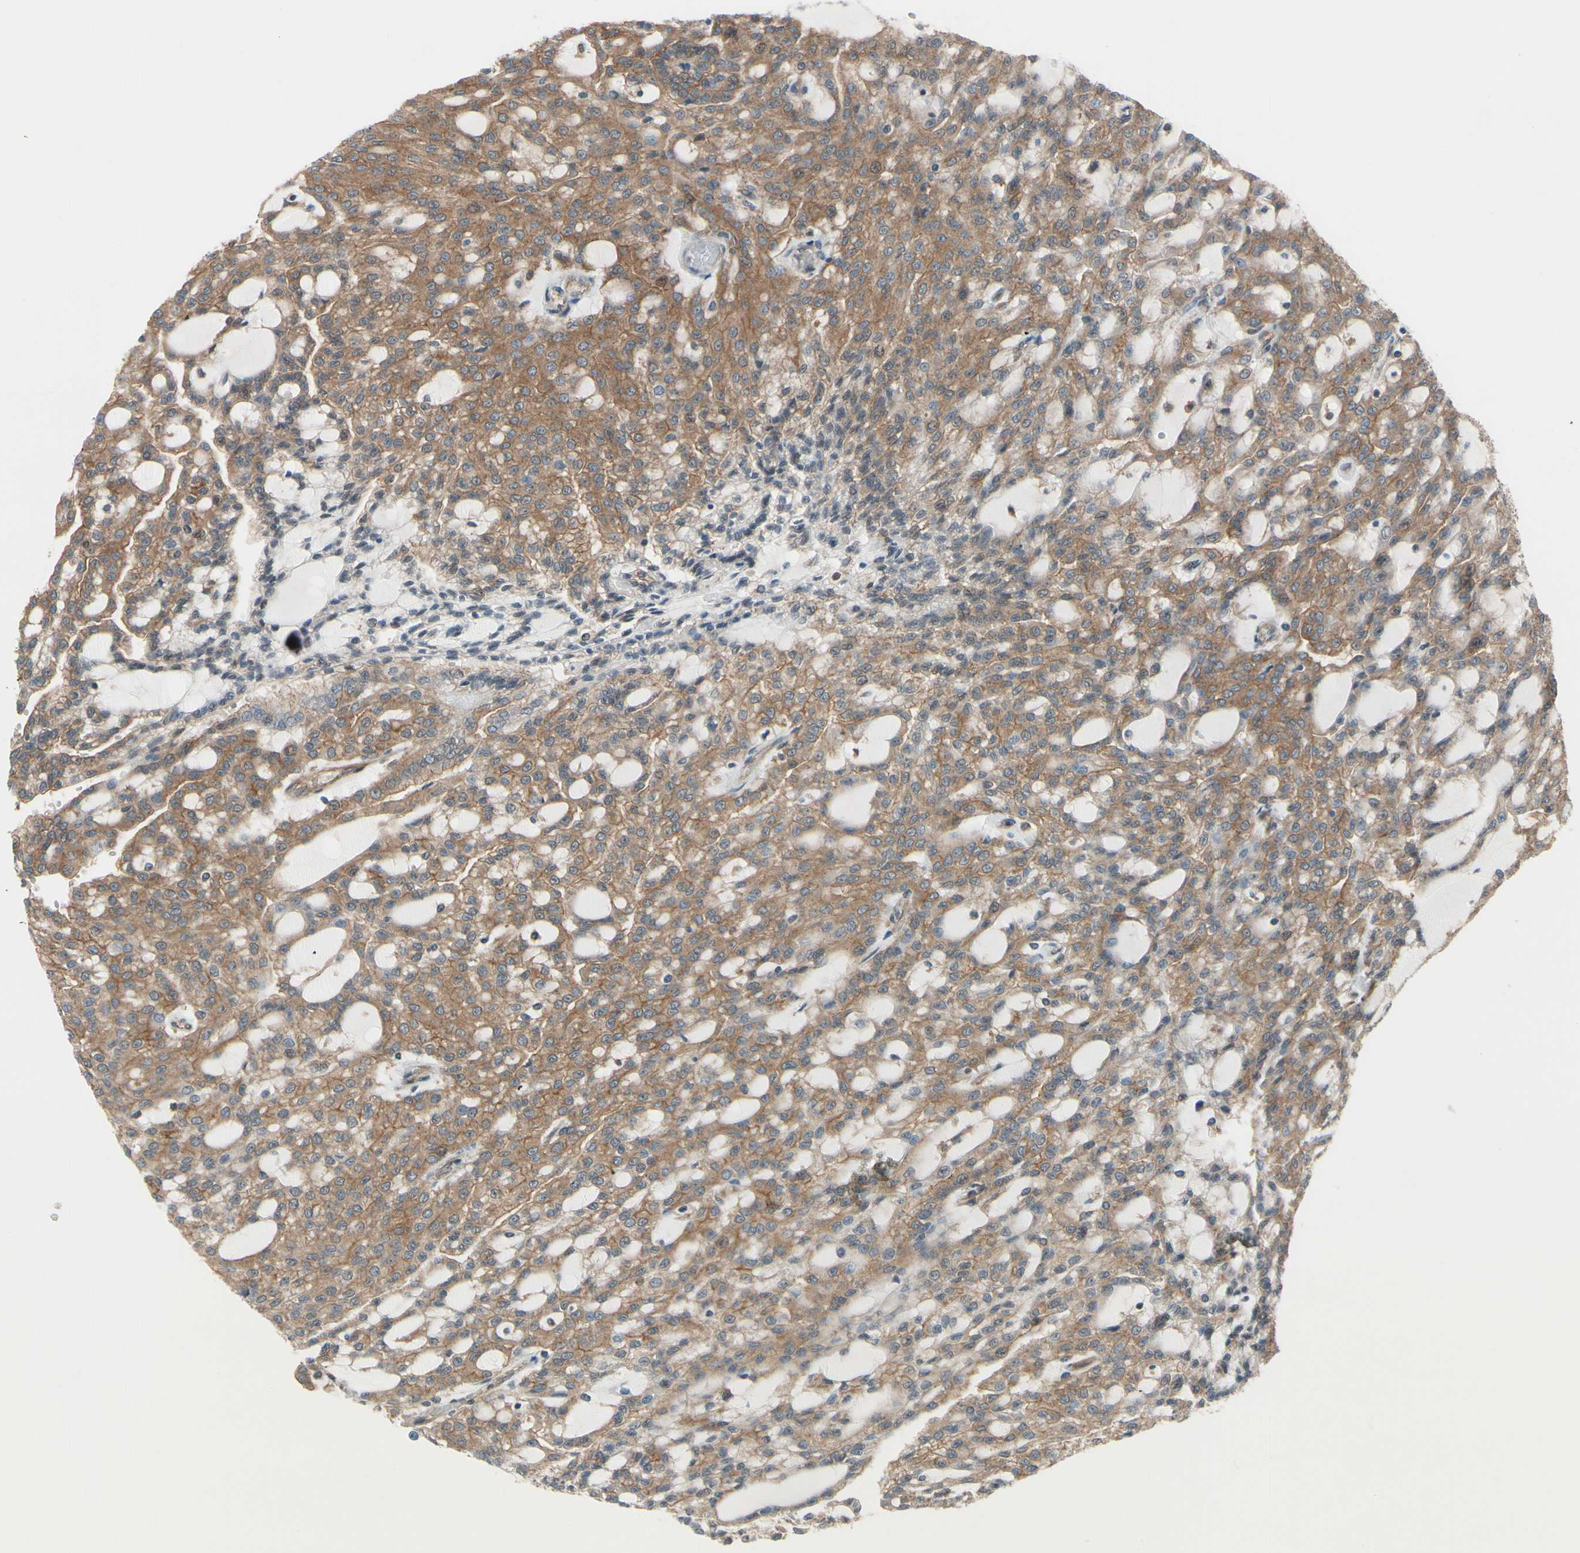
{"staining": {"intensity": "moderate", "quantity": ">75%", "location": "cytoplasmic/membranous"}, "tissue": "renal cancer", "cell_type": "Tumor cells", "image_type": "cancer", "snomed": [{"axis": "morphology", "description": "Adenocarcinoma, NOS"}, {"axis": "topography", "description": "Kidney"}], "caption": "Adenocarcinoma (renal) stained with a brown dye displays moderate cytoplasmic/membranous positive positivity in about >75% of tumor cells.", "gene": "EPS15", "patient": {"sex": "male", "age": 63}}